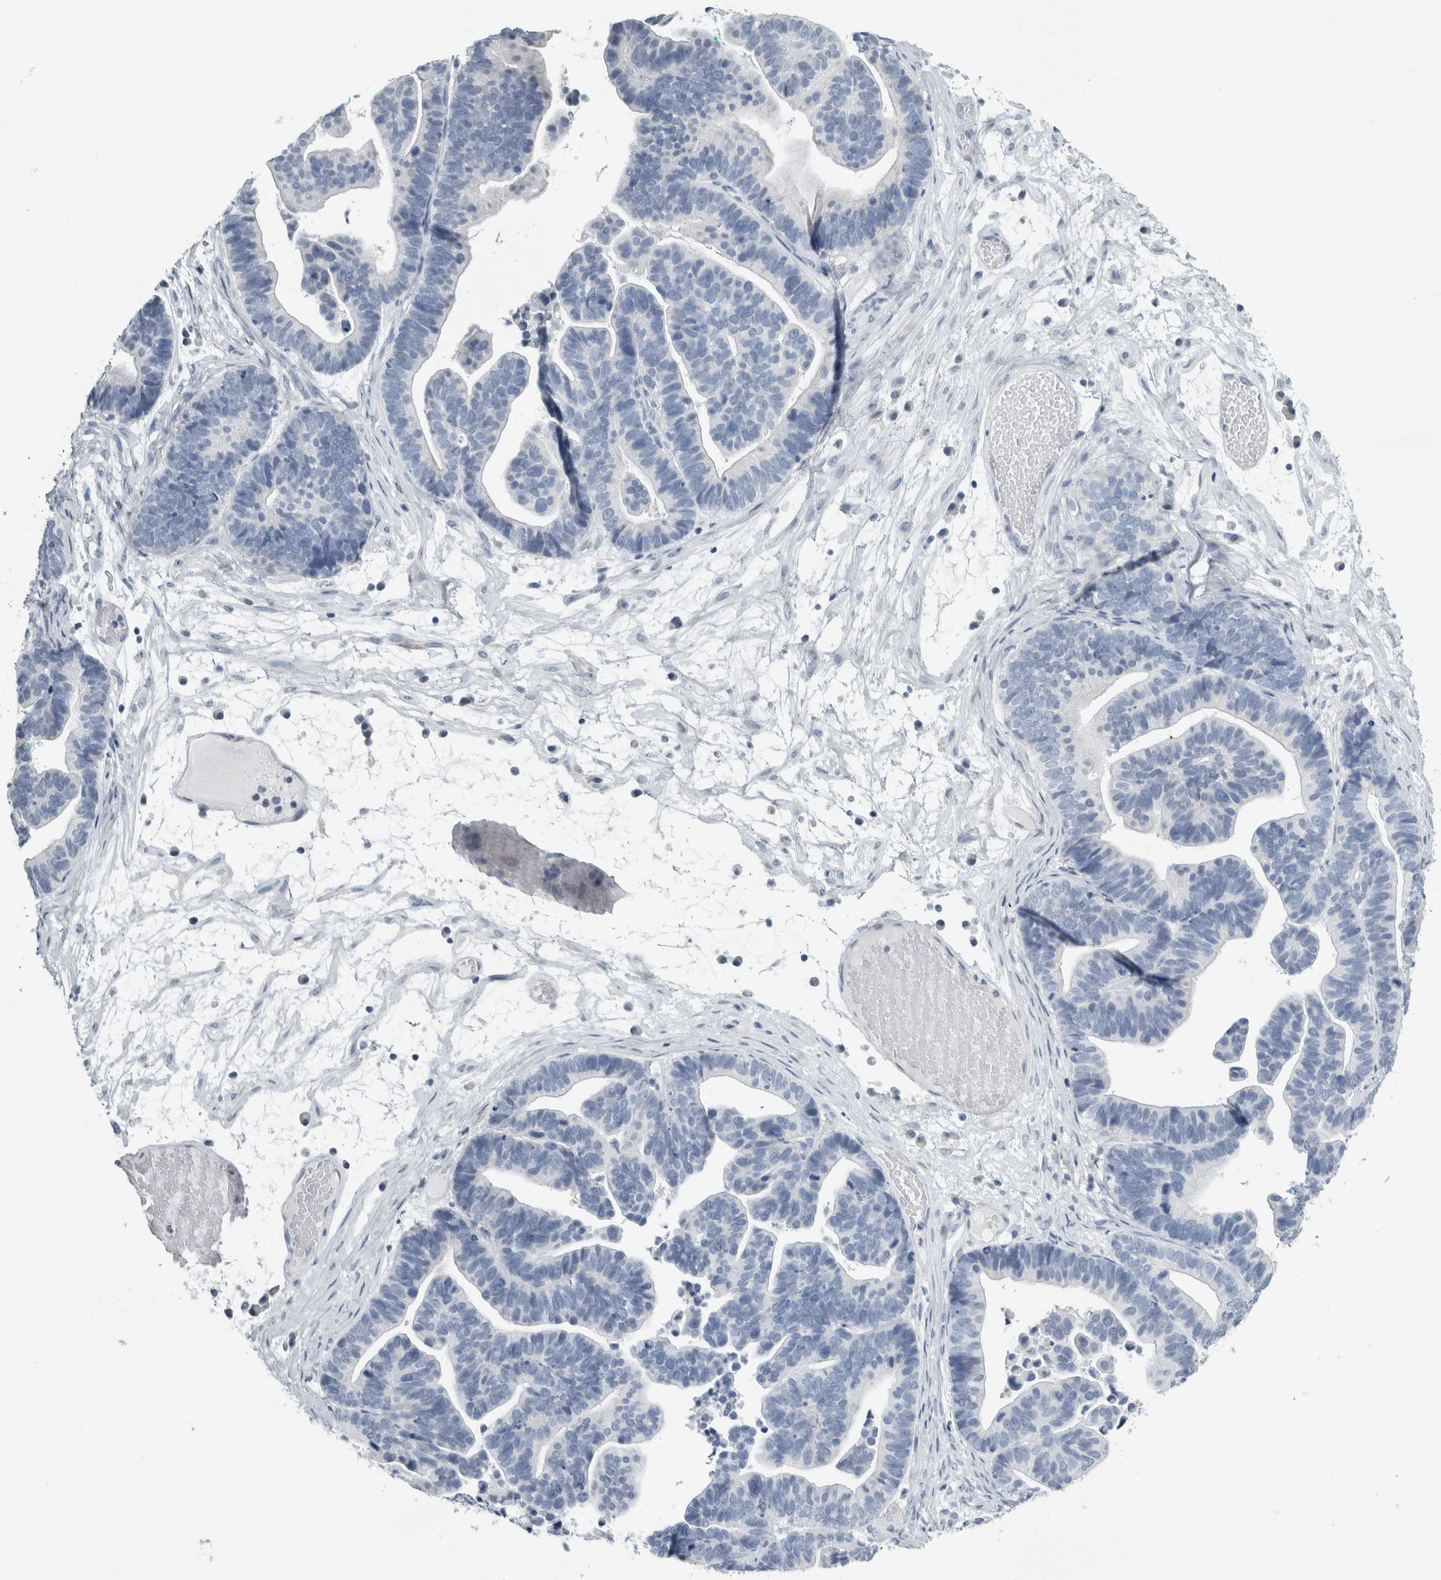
{"staining": {"intensity": "negative", "quantity": "none", "location": "none"}, "tissue": "ovarian cancer", "cell_type": "Tumor cells", "image_type": "cancer", "snomed": [{"axis": "morphology", "description": "Cystadenocarcinoma, serous, NOS"}, {"axis": "topography", "description": "Ovary"}], "caption": "Micrograph shows no protein positivity in tumor cells of serous cystadenocarcinoma (ovarian) tissue.", "gene": "FXYD7", "patient": {"sex": "female", "age": 56}}